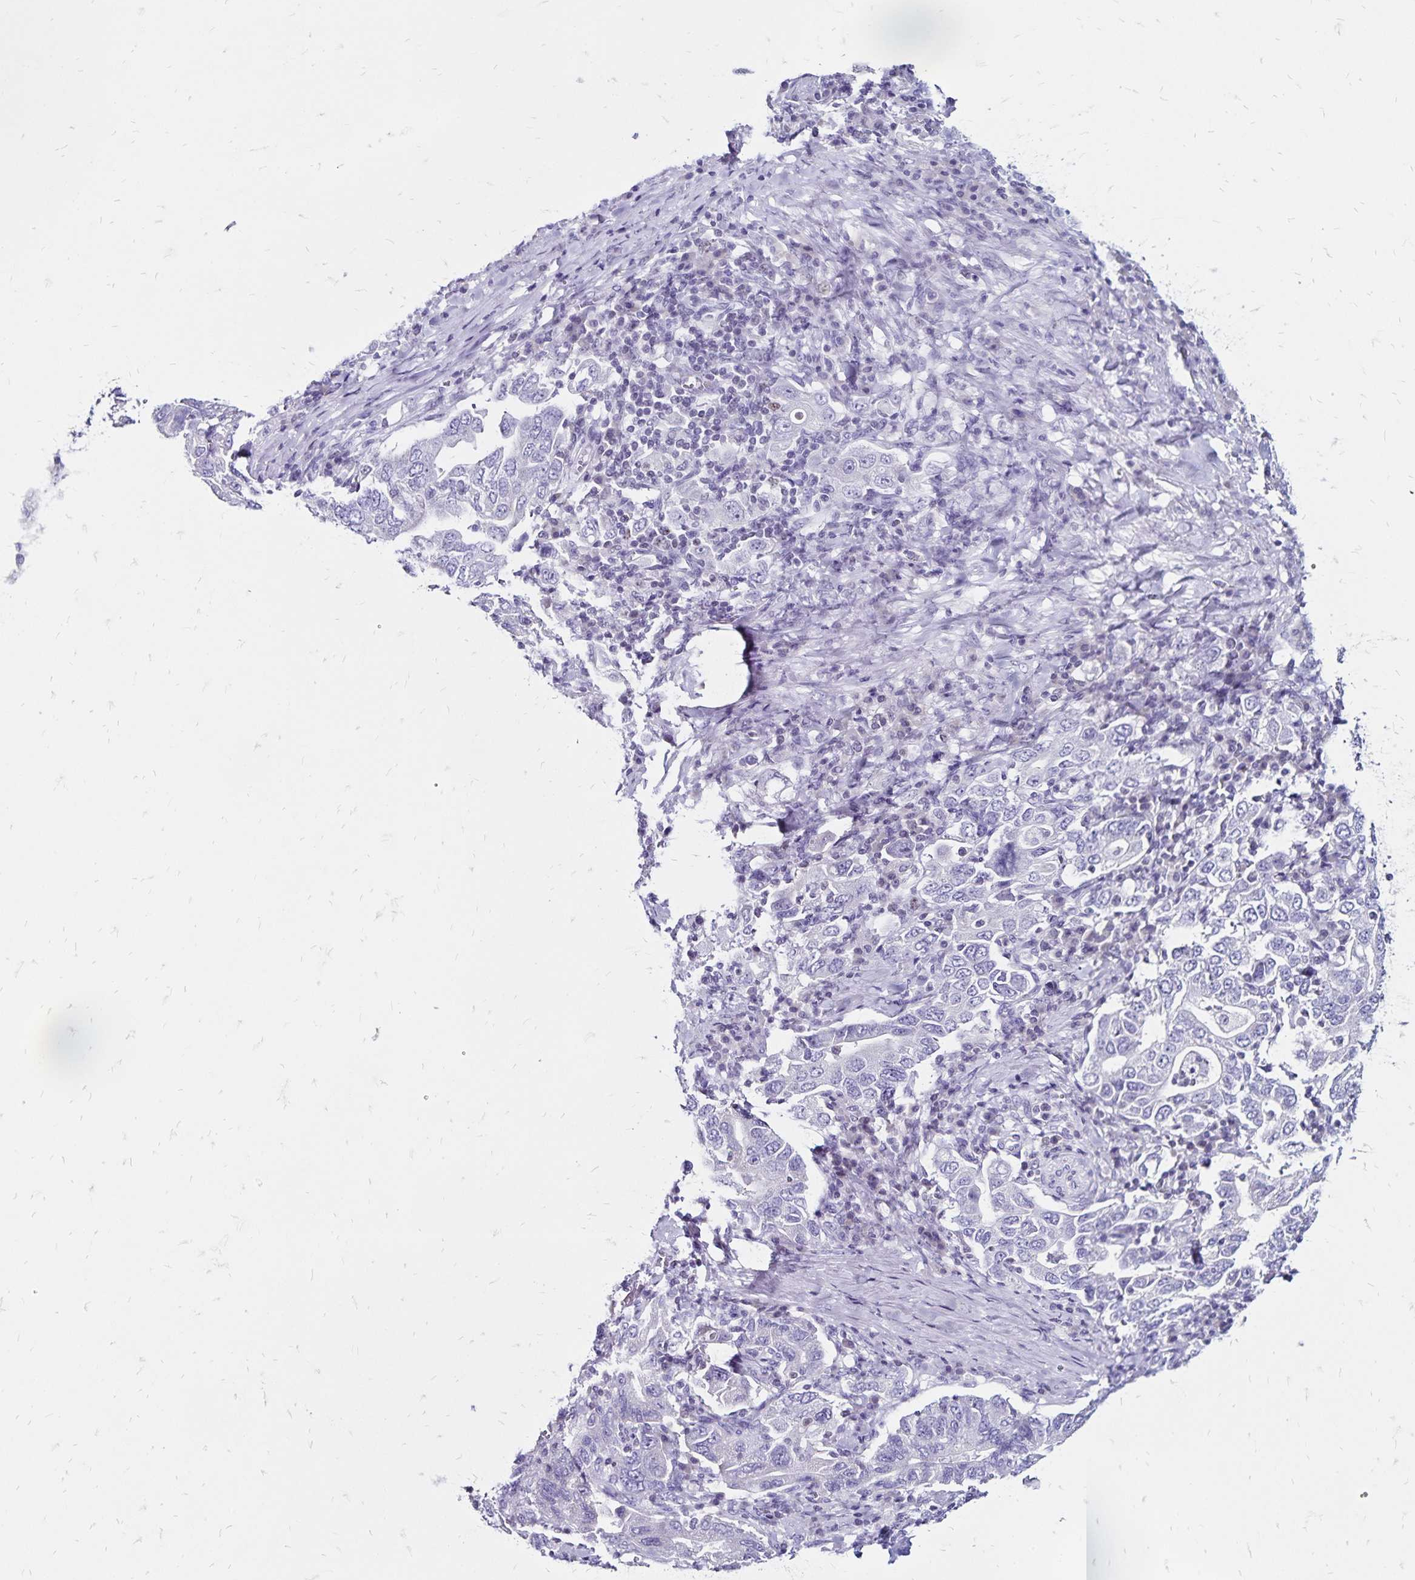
{"staining": {"intensity": "negative", "quantity": "none", "location": "none"}, "tissue": "stomach cancer", "cell_type": "Tumor cells", "image_type": "cancer", "snomed": [{"axis": "morphology", "description": "Adenocarcinoma, NOS"}, {"axis": "topography", "description": "Stomach, upper"}, {"axis": "topography", "description": "Stomach"}], "caption": "This image is of stomach cancer (adenocarcinoma) stained with IHC to label a protein in brown with the nuclei are counter-stained blue. There is no expression in tumor cells. (Brightfield microscopy of DAB (3,3'-diaminobenzidine) immunohistochemistry (IHC) at high magnification).", "gene": "IKZF1", "patient": {"sex": "male", "age": 62}}